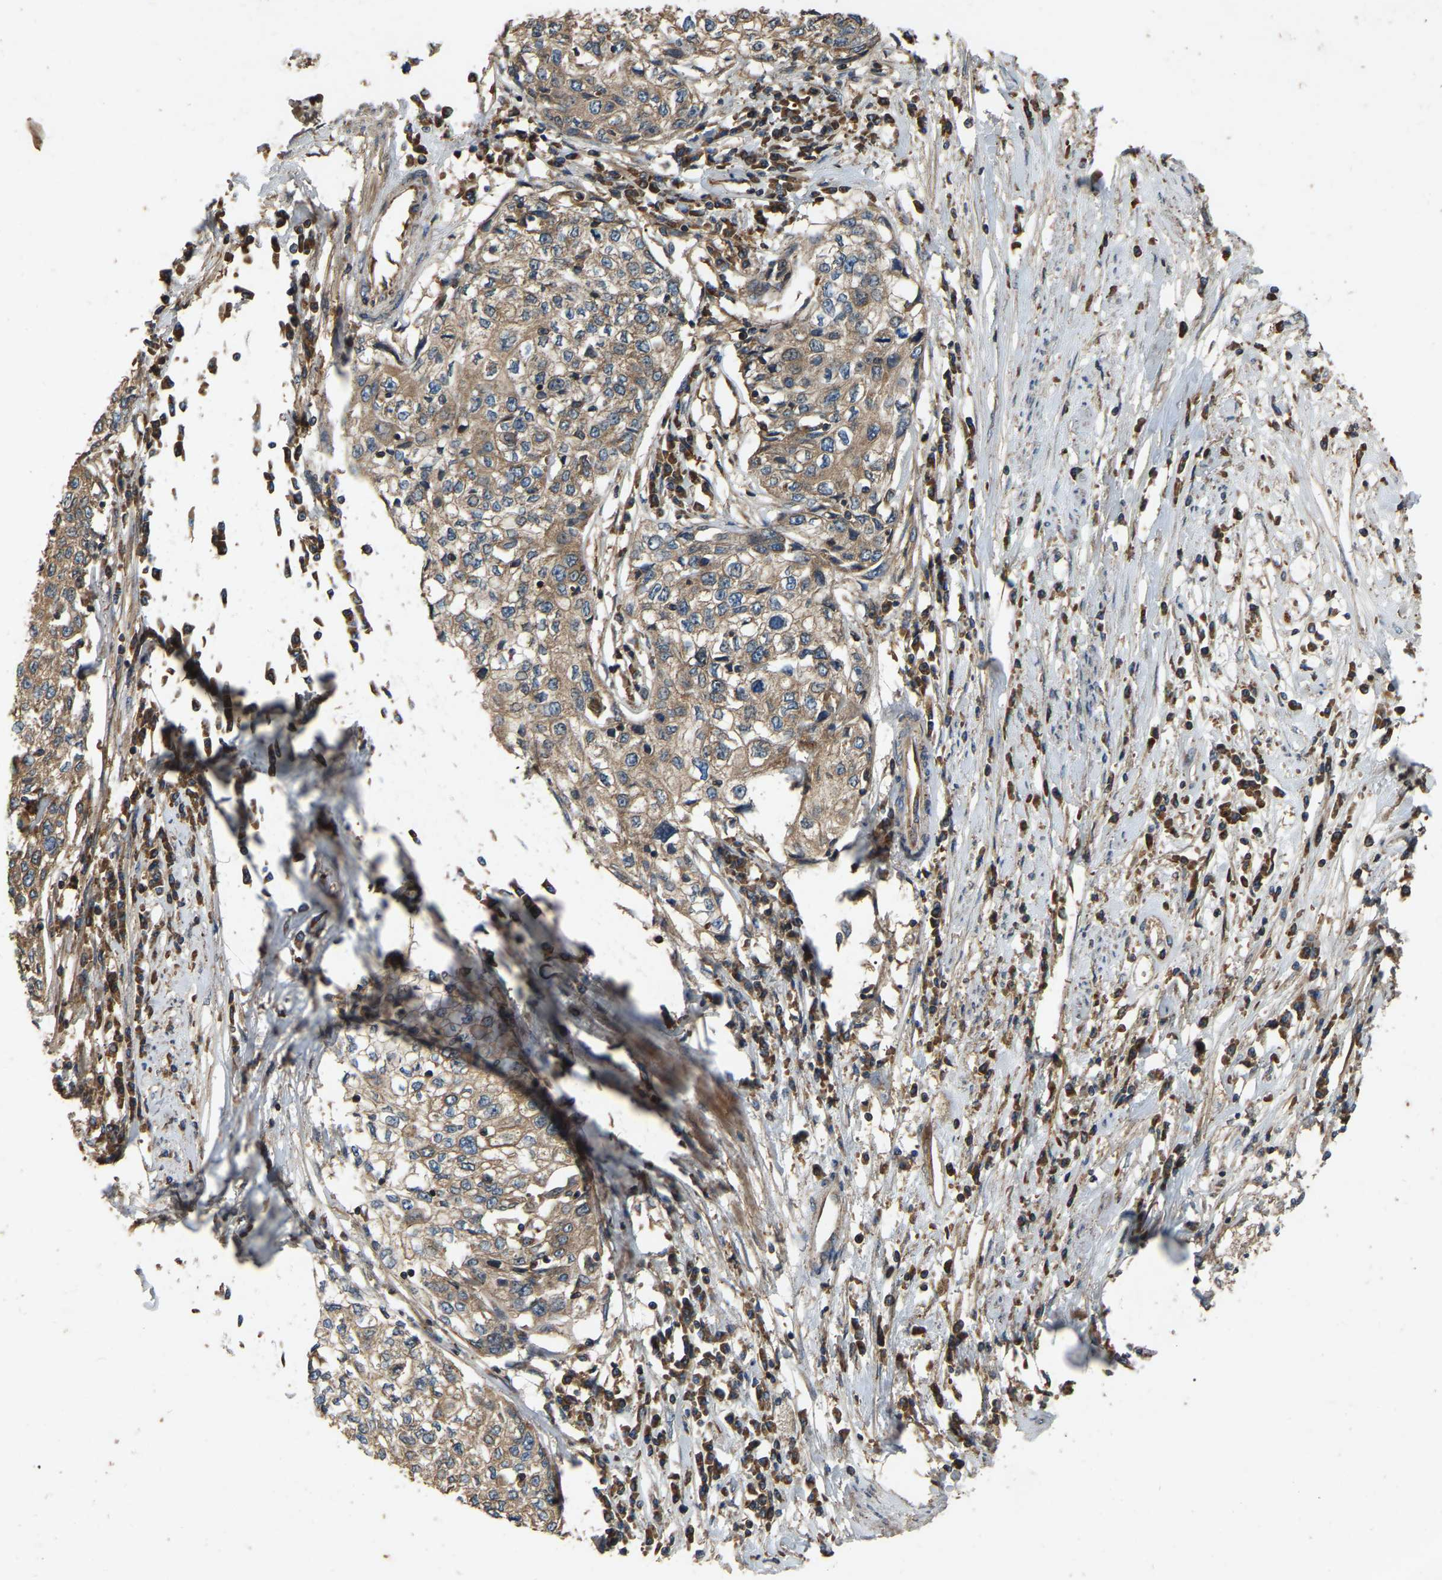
{"staining": {"intensity": "weak", "quantity": ">75%", "location": "cytoplasmic/membranous"}, "tissue": "cervical cancer", "cell_type": "Tumor cells", "image_type": "cancer", "snomed": [{"axis": "morphology", "description": "Squamous cell carcinoma, NOS"}, {"axis": "topography", "description": "Cervix"}], "caption": "IHC histopathology image of cervical squamous cell carcinoma stained for a protein (brown), which shows low levels of weak cytoplasmic/membranous expression in about >75% of tumor cells.", "gene": "SAMD9L", "patient": {"sex": "female", "age": 57}}